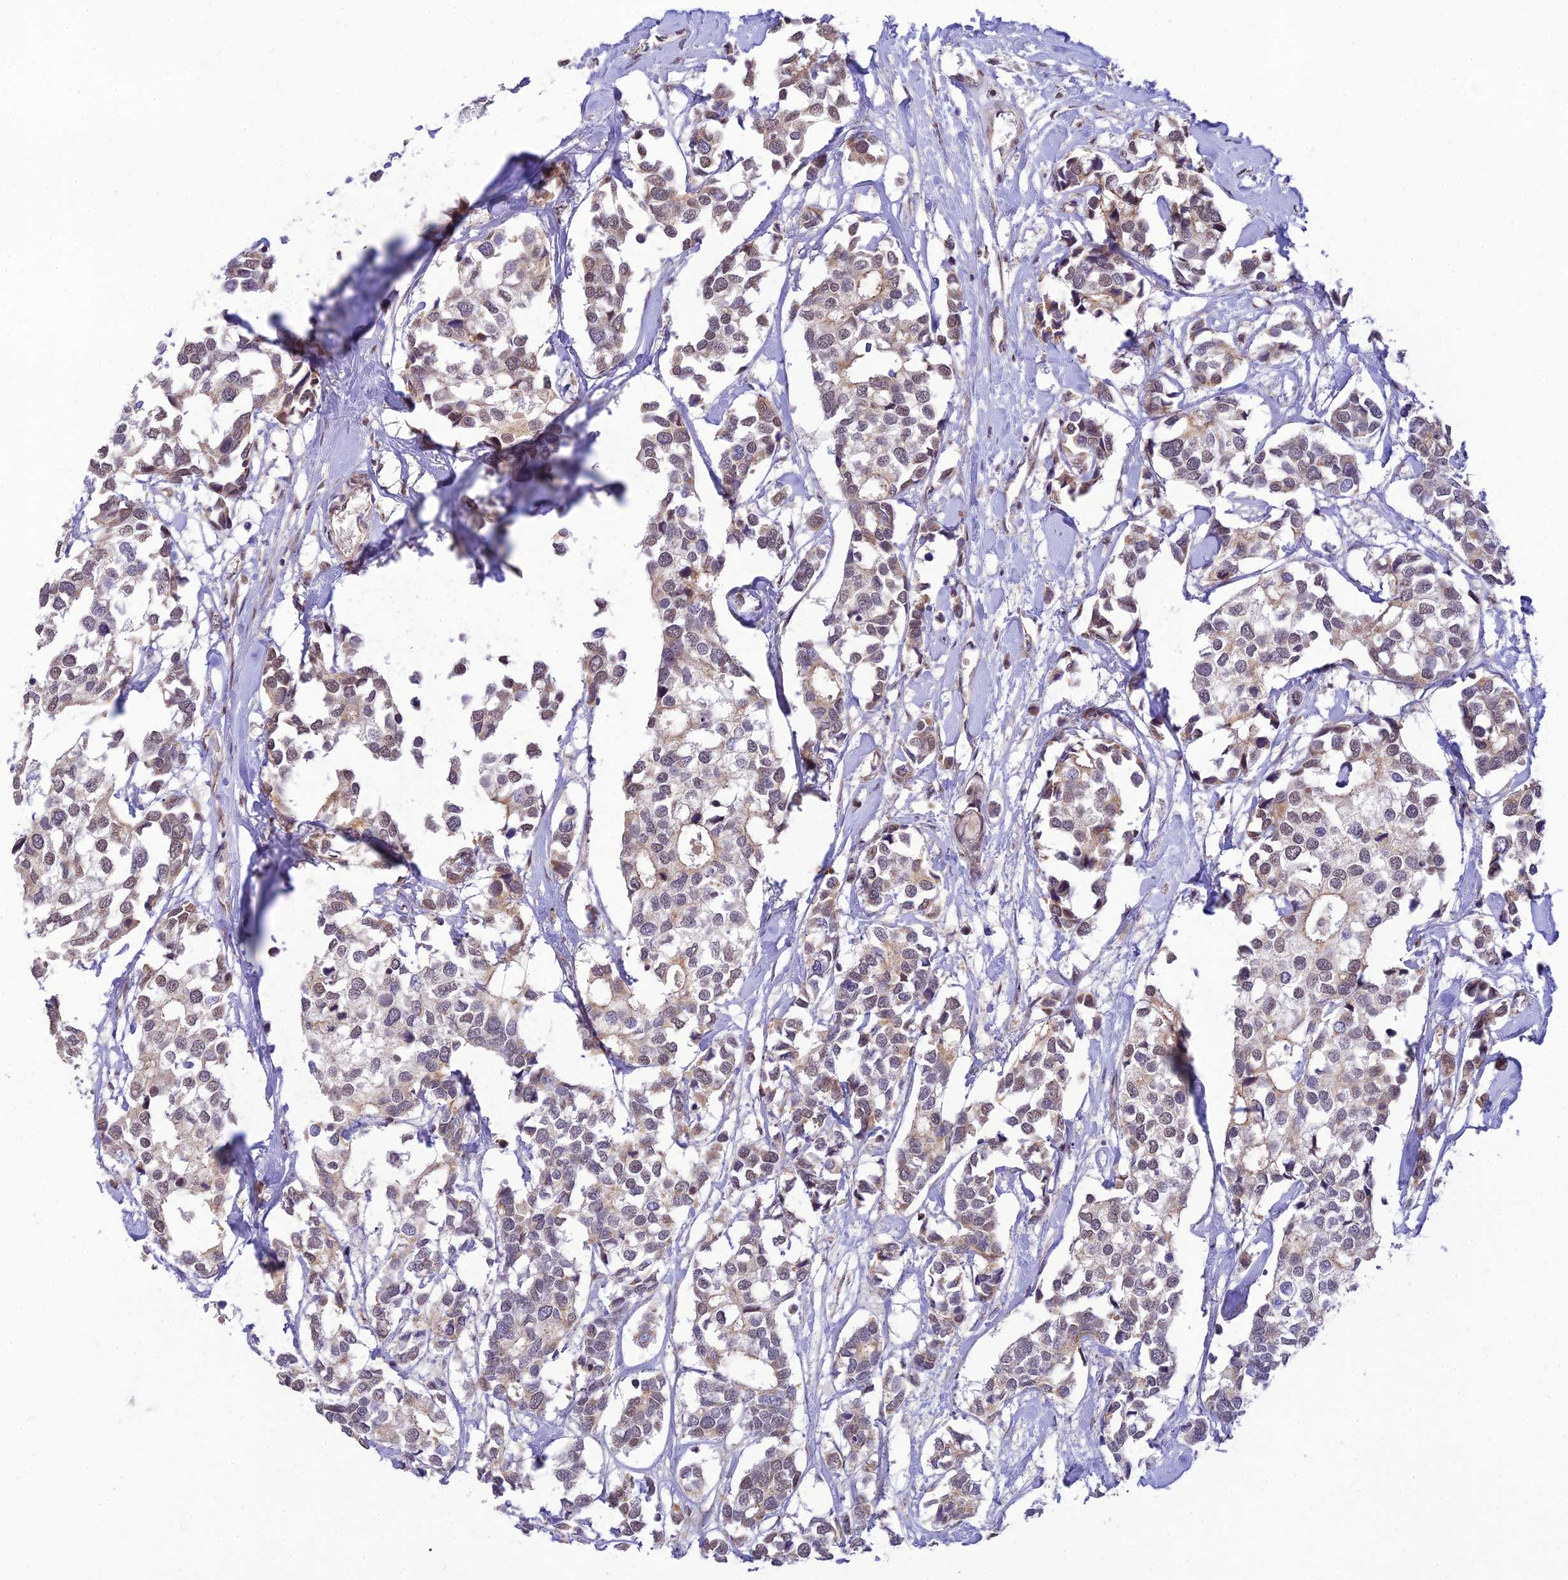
{"staining": {"intensity": "weak", "quantity": "25%-75%", "location": "nuclear"}, "tissue": "breast cancer", "cell_type": "Tumor cells", "image_type": "cancer", "snomed": [{"axis": "morphology", "description": "Duct carcinoma"}, {"axis": "topography", "description": "Breast"}], "caption": "Brown immunohistochemical staining in human breast invasive ductal carcinoma displays weak nuclear staining in about 25%-75% of tumor cells.", "gene": "MICOS13", "patient": {"sex": "female", "age": 83}}